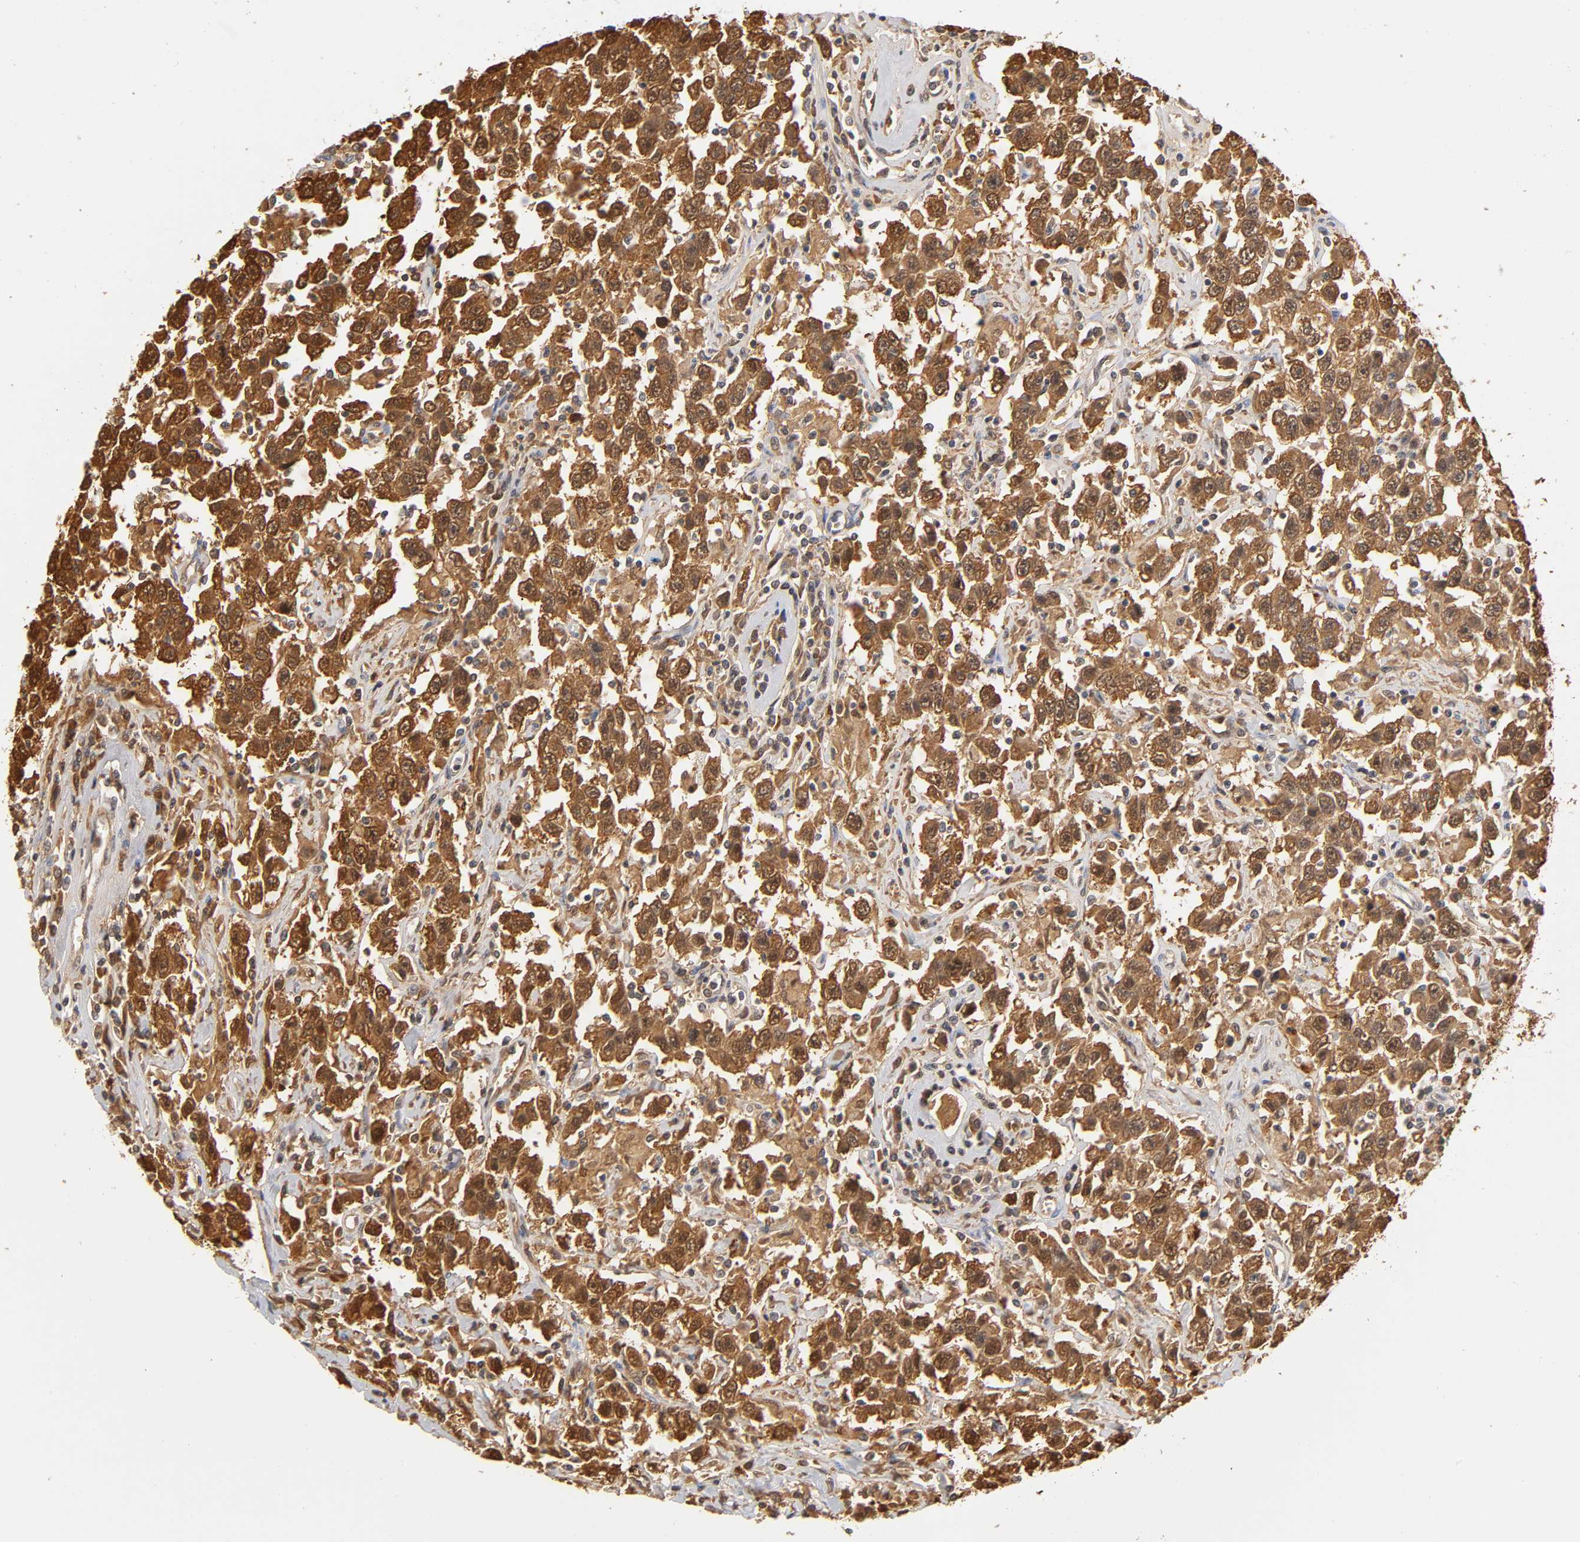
{"staining": {"intensity": "strong", "quantity": ">75%", "location": "cytoplasmic/membranous"}, "tissue": "testis cancer", "cell_type": "Tumor cells", "image_type": "cancer", "snomed": [{"axis": "morphology", "description": "Seminoma, NOS"}, {"axis": "topography", "description": "Testis"}], "caption": "Strong cytoplasmic/membranous expression is identified in about >75% of tumor cells in testis cancer.", "gene": "DFFB", "patient": {"sex": "male", "age": 41}}